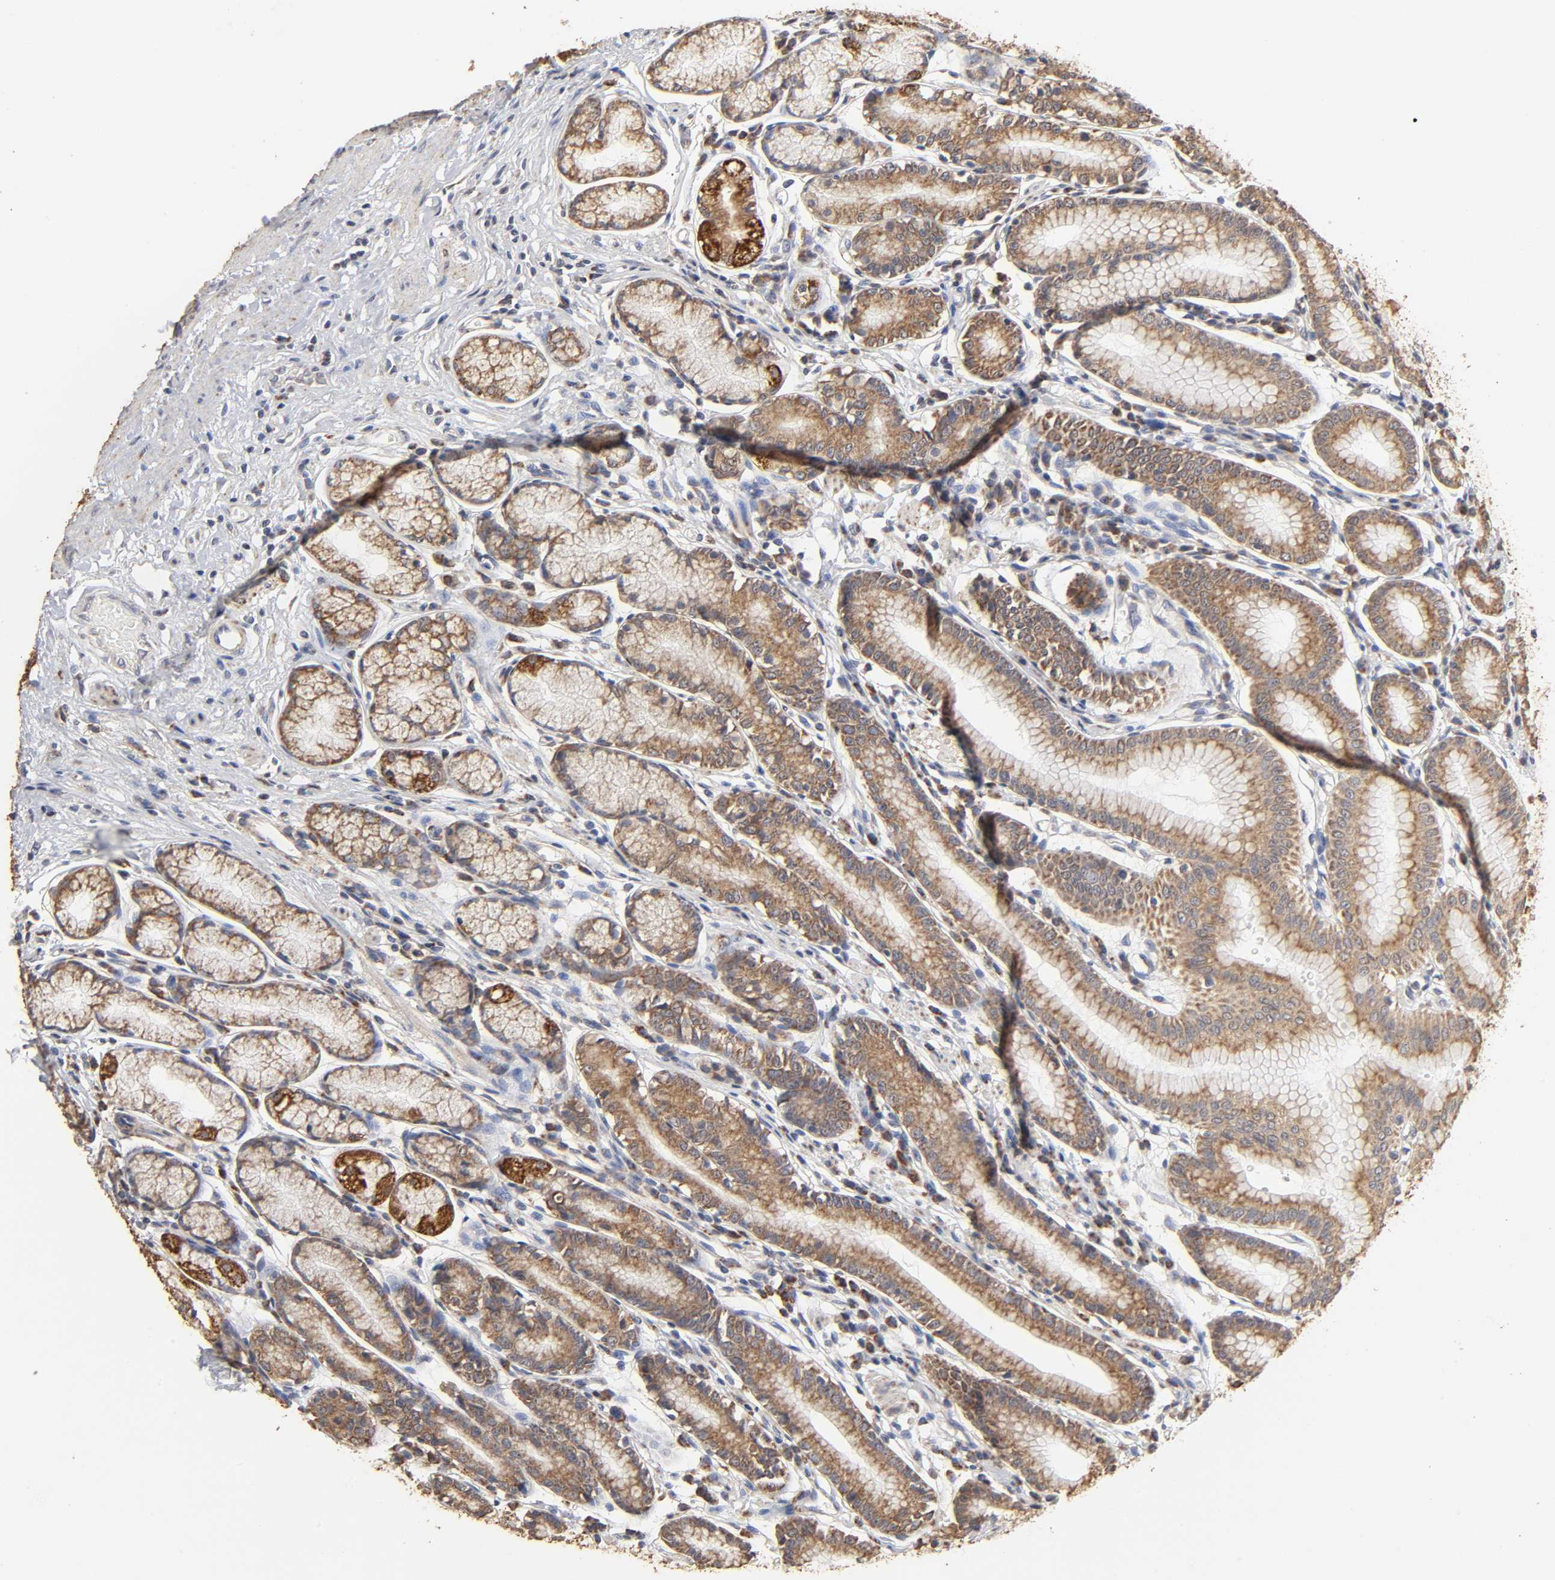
{"staining": {"intensity": "strong", "quantity": ">75%", "location": "cytoplasmic/membranous"}, "tissue": "stomach", "cell_type": "Glandular cells", "image_type": "normal", "snomed": [{"axis": "morphology", "description": "Normal tissue, NOS"}, {"axis": "morphology", "description": "Inflammation, NOS"}, {"axis": "topography", "description": "Stomach, lower"}], "caption": "A high-resolution photomicrograph shows immunohistochemistry (IHC) staining of normal stomach, which demonstrates strong cytoplasmic/membranous positivity in about >75% of glandular cells. (DAB (3,3'-diaminobenzidine) = brown stain, brightfield microscopy at high magnification).", "gene": "CYCS", "patient": {"sex": "male", "age": 59}}